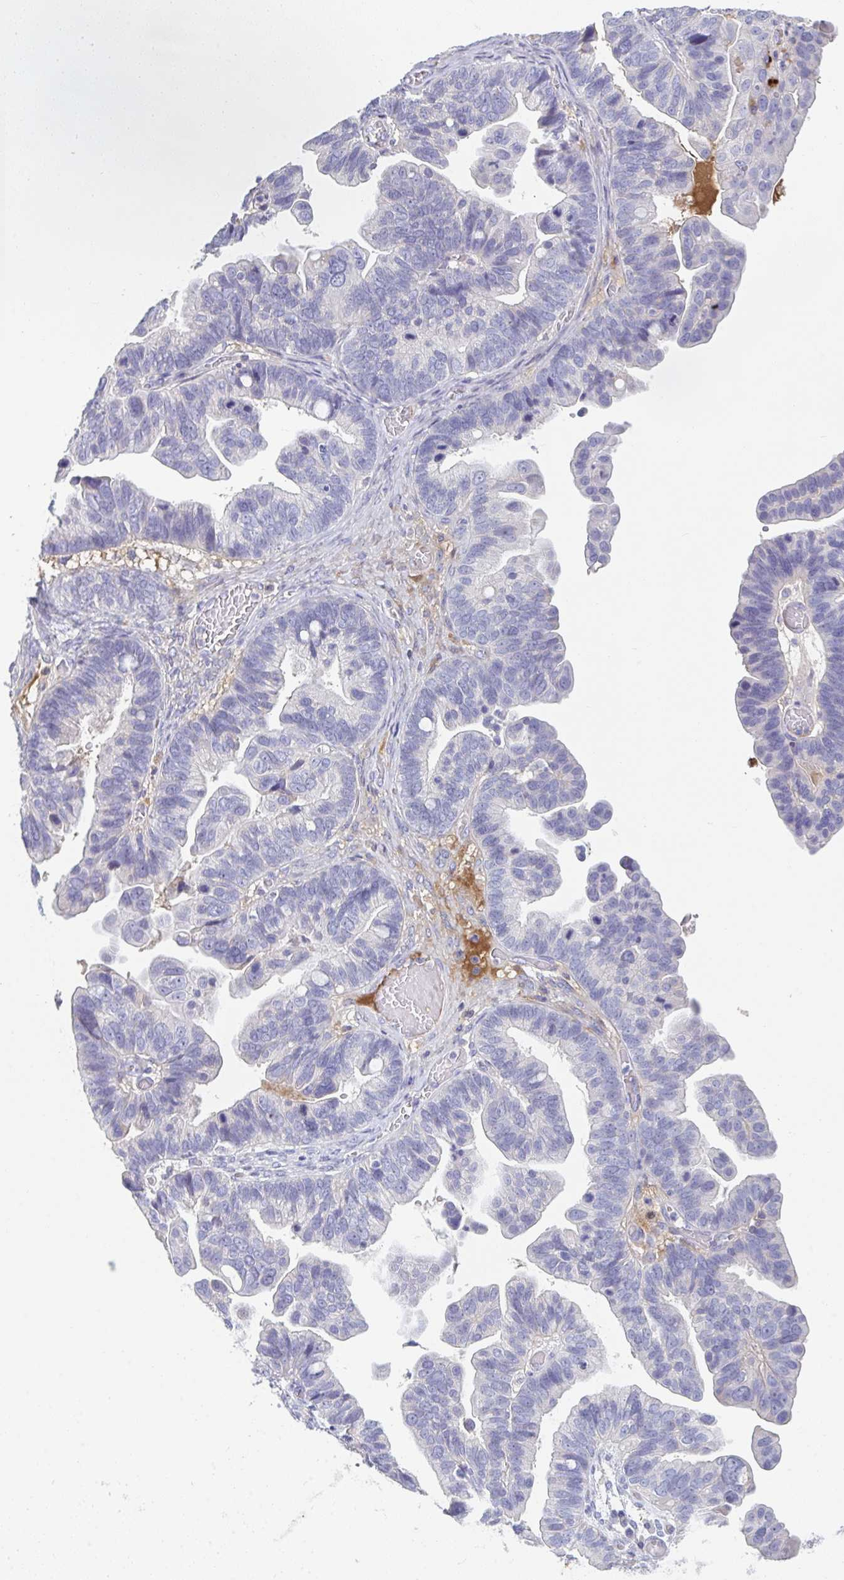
{"staining": {"intensity": "negative", "quantity": "none", "location": "none"}, "tissue": "ovarian cancer", "cell_type": "Tumor cells", "image_type": "cancer", "snomed": [{"axis": "morphology", "description": "Cystadenocarcinoma, serous, NOS"}, {"axis": "topography", "description": "Ovary"}], "caption": "The immunohistochemistry histopathology image has no significant expression in tumor cells of ovarian cancer (serous cystadenocarcinoma) tissue.", "gene": "HGFAC", "patient": {"sex": "female", "age": 56}}